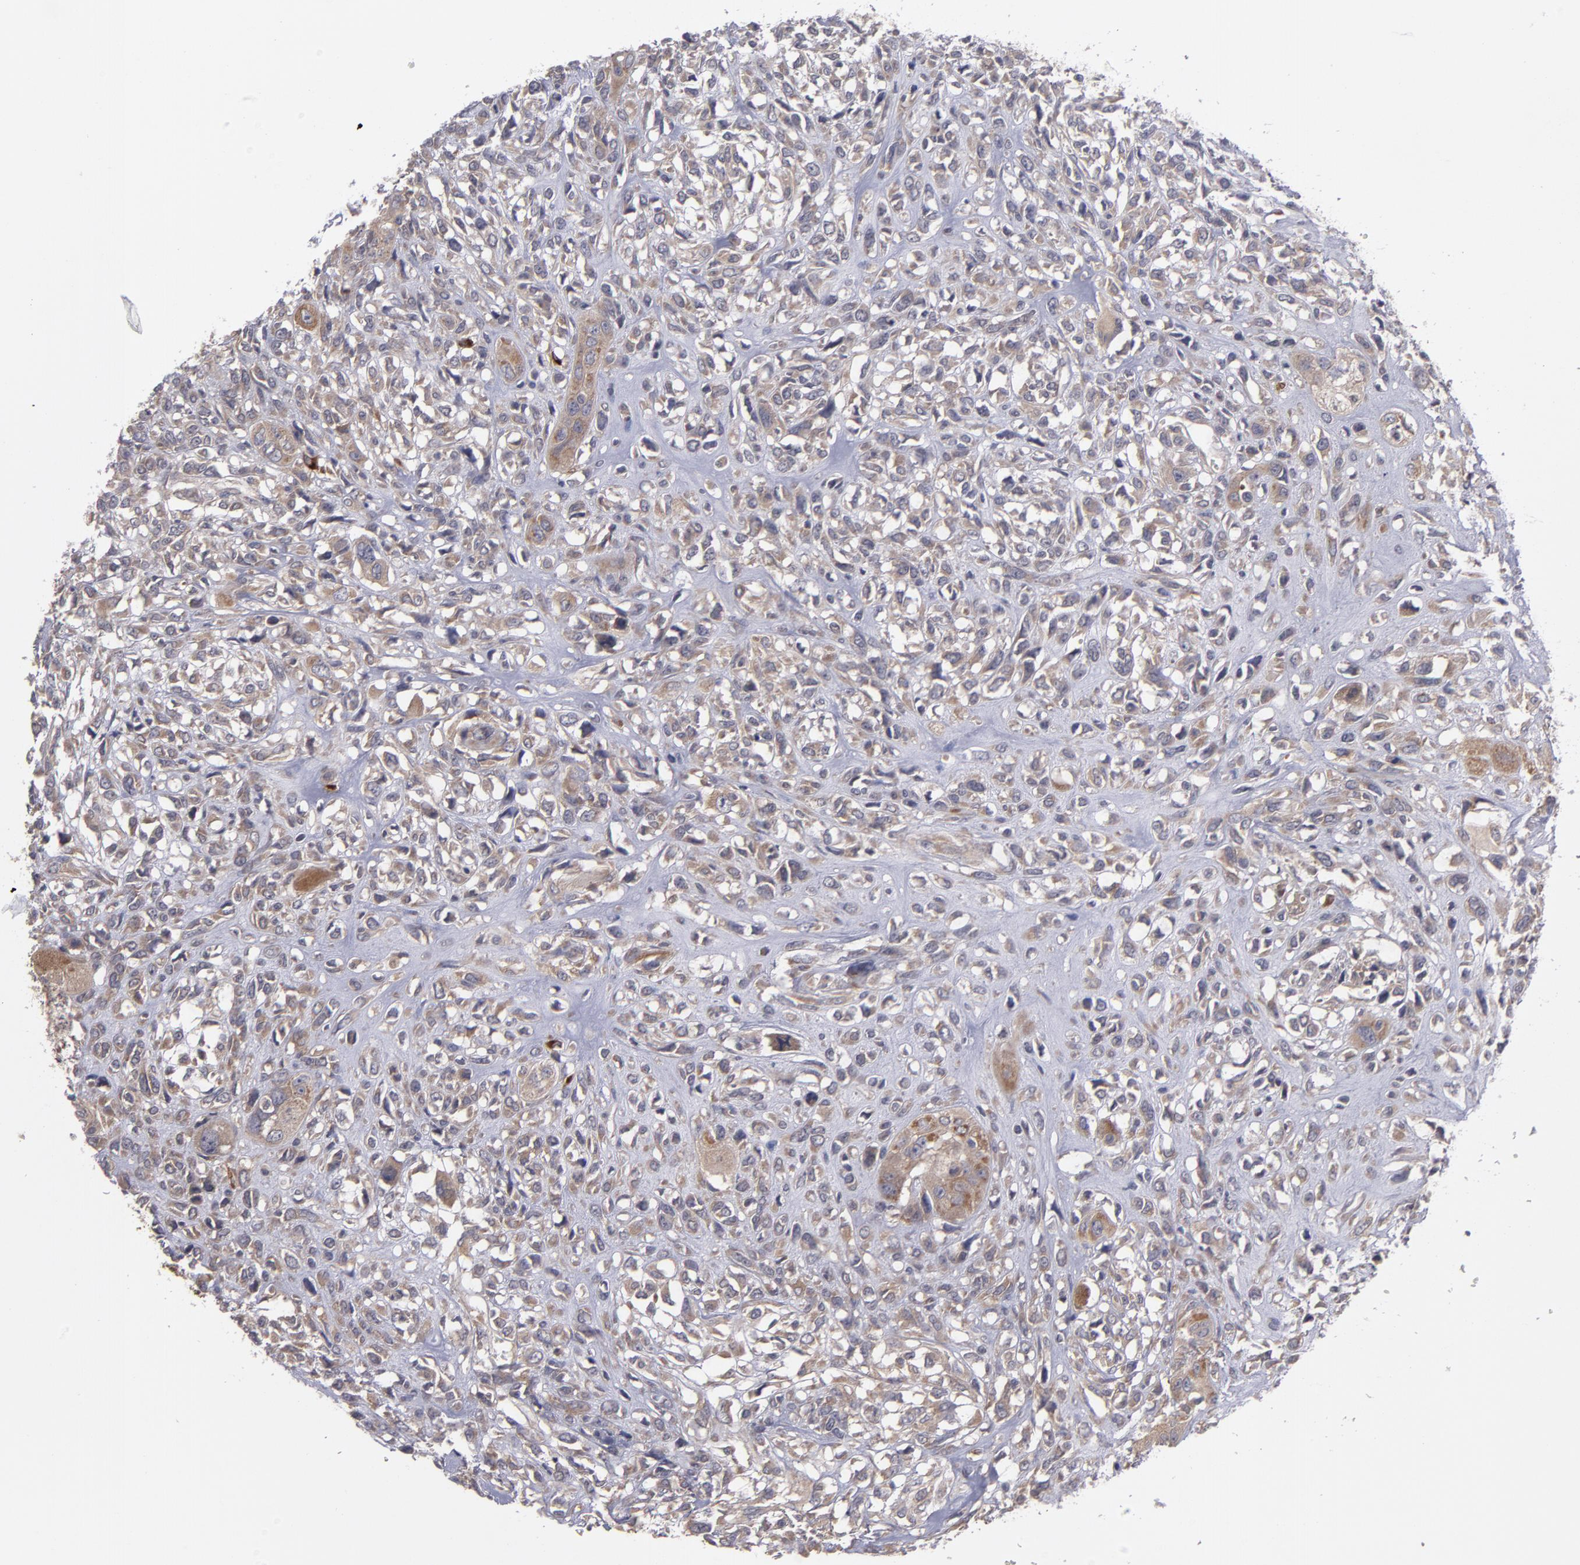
{"staining": {"intensity": "moderate", "quantity": ">75%", "location": "cytoplasmic/membranous"}, "tissue": "head and neck cancer", "cell_type": "Tumor cells", "image_type": "cancer", "snomed": [{"axis": "morphology", "description": "Neoplasm, malignant, NOS"}, {"axis": "topography", "description": "Salivary gland"}, {"axis": "topography", "description": "Head-Neck"}], "caption": "Human head and neck cancer stained with a protein marker demonstrates moderate staining in tumor cells.", "gene": "MMP11", "patient": {"sex": "male", "age": 43}}